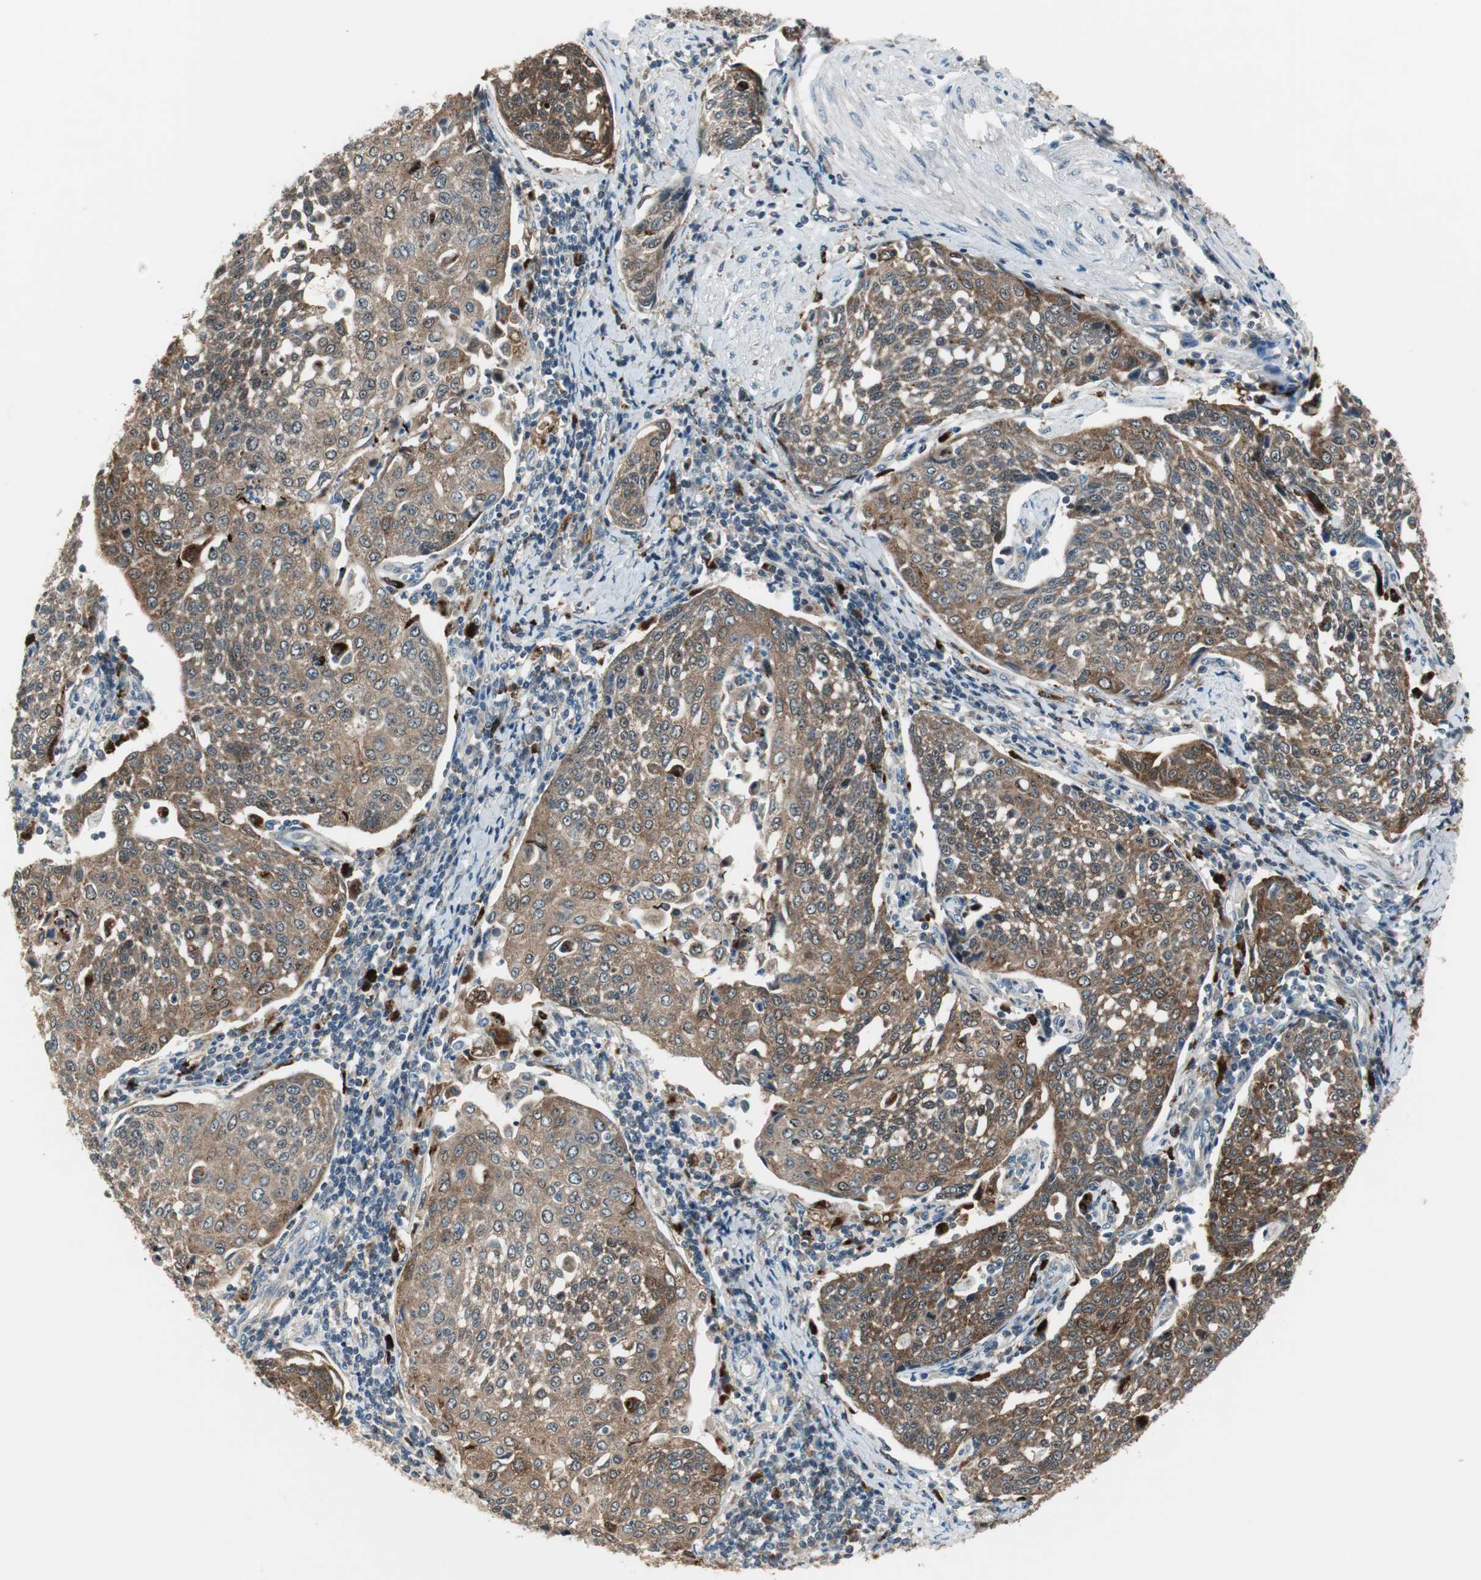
{"staining": {"intensity": "moderate", "quantity": ">75%", "location": "cytoplasmic/membranous"}, "tissue": "cervical cancer", "cell_type": "Tumor cells", "image_type": "cancer", "snomed": [{"axis": "morphology", "description": "Squamous cell carcinoma, NOS"}, {"axis": "topography", "description": "Cervix"}], "caption": "Immunohistochemistry (IHC) (DAB) staining of cervical cancer exhibits moderate cytoplasmic/membranous protein expression in approximately >75% of tumor cells.", "gene": "NCK1", "patient": {"sex": "female", "age": 34}}